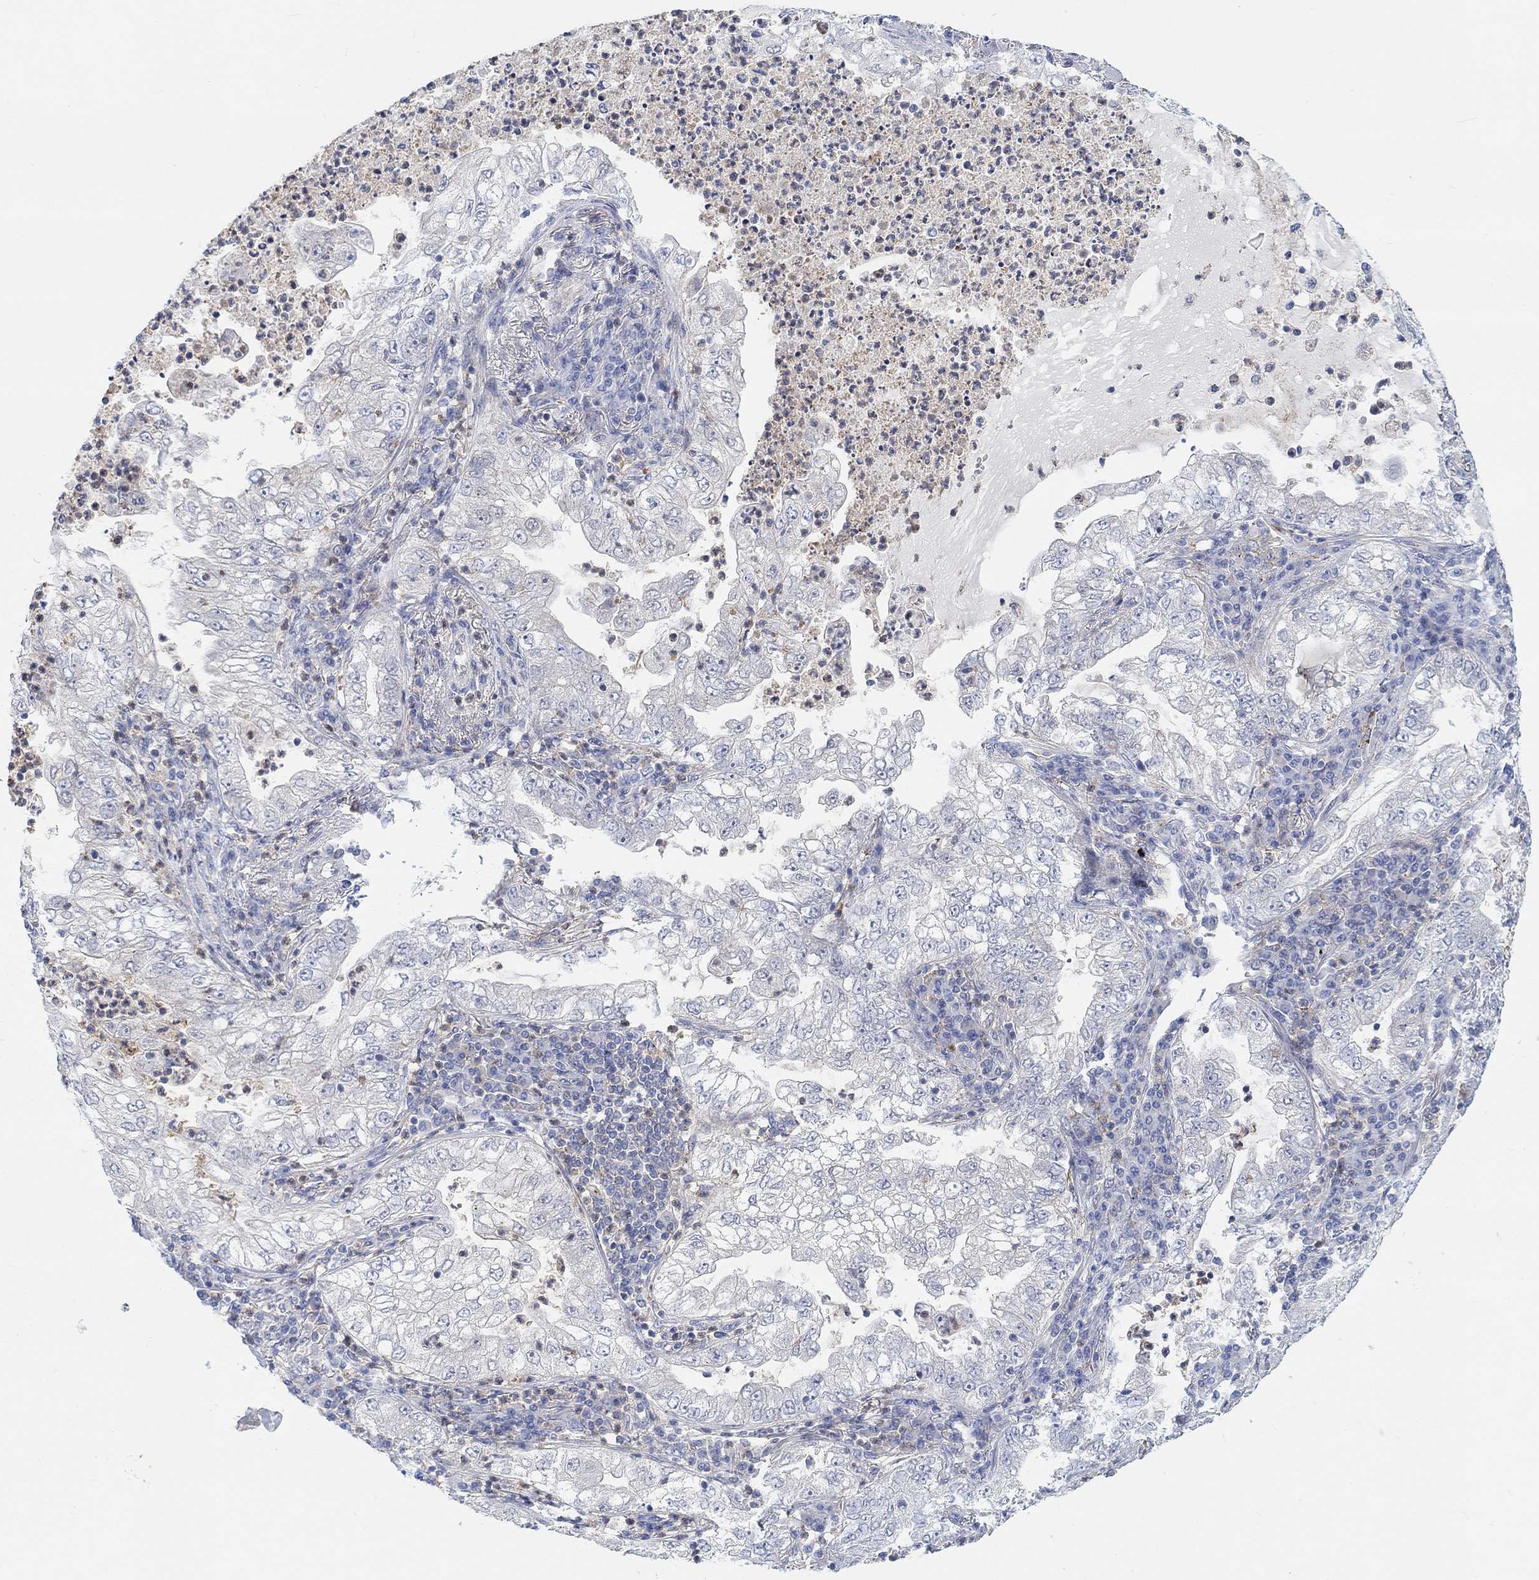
{"staining": {"intensity": "negative", "quantity": "none", "location": "none"}, "tissue": "lung cancer", "cell_type": "Tumor cells", "image_type": "cancer", "snomed": [{"axis": "morphology", "description": "Adenocarcinoma, NOS"}, {"axis": "topography", "description": "Lung"}], "caption": "DAB (3,3'-diaminobenzidine) immunohistochemical staining of human lung cancer (adenocarcinoma) displays no significant positivity in tumor cells.", "gene": "PMFBP1", "patient": {"sex": "female", "age": 73}}